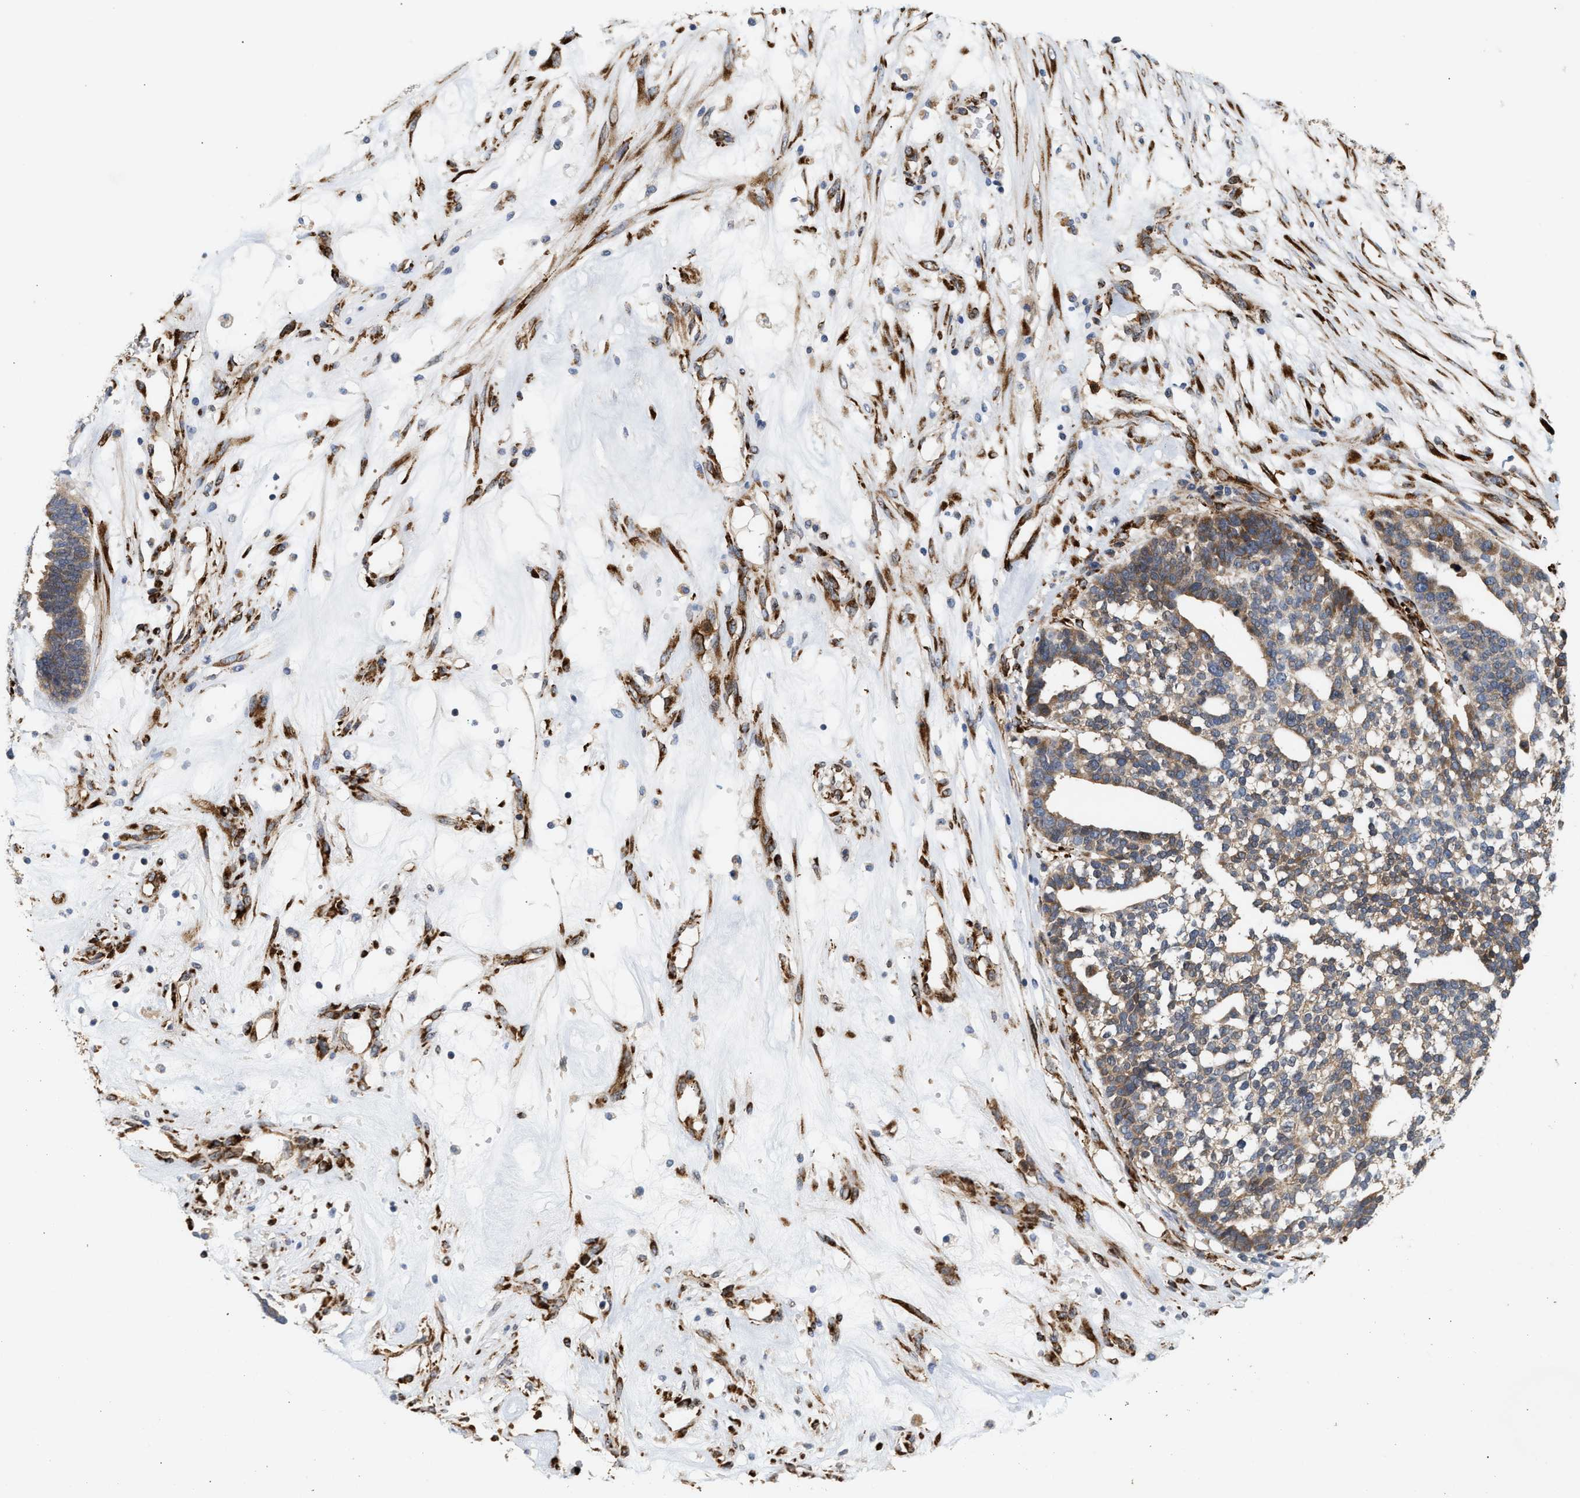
{"staining": {"intensity": "moderate", "quantity": "25%-75%", "location": "cytoplasmic/membranous"}, "tissue": "ovarian cancer", "cell_type": "Tumor cells", "image_type": "cancer", "snomed": [{"axis": "morphology", "description": "Cystadenocarcinoma, serous, NOS"}, {"axis": "topography", "description": "Ovary"}], "caption": "The immunohistochemical stain shows moderate cytoplasmic/membranous staining in tumor cells of ovarian serous cystadenocarcinoma tissue. (DAB = brown stain, brightfield microscopy at high magnification).", "gene": "PLCD1", "patient": {"sex": "female", "age": 59}}